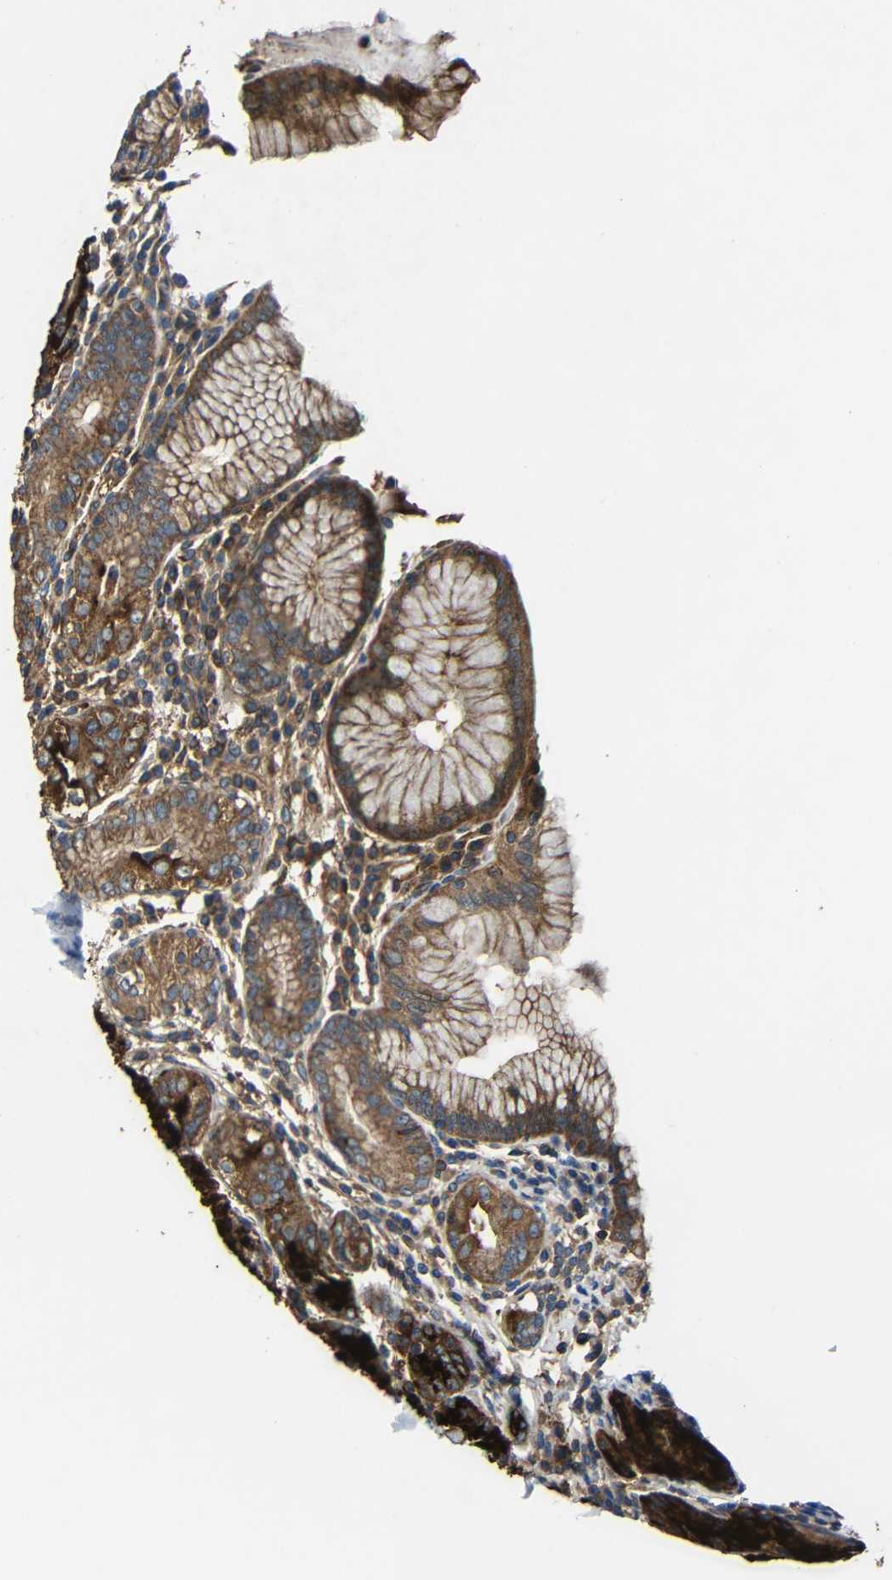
{"staining": {"intensity": "strong", "quantity": ">75%", "location": "cytoplasmic/membranous"}, "tissue": "stomach", "cell_type": "Glandular cells", "image_type": "normal", "snomed": [{"axis": "morphology", "description": "Normal tissue, NOS"}, {"axis": "topography", "description": "Stomach, lower"}], "caption": "Protein staining of normal stomach displays strong cytoplasmic/membranous staining in about >75% of glandular cells.", "gene": "RHOT2", "patient": {"sex": "female", "age": 76}}